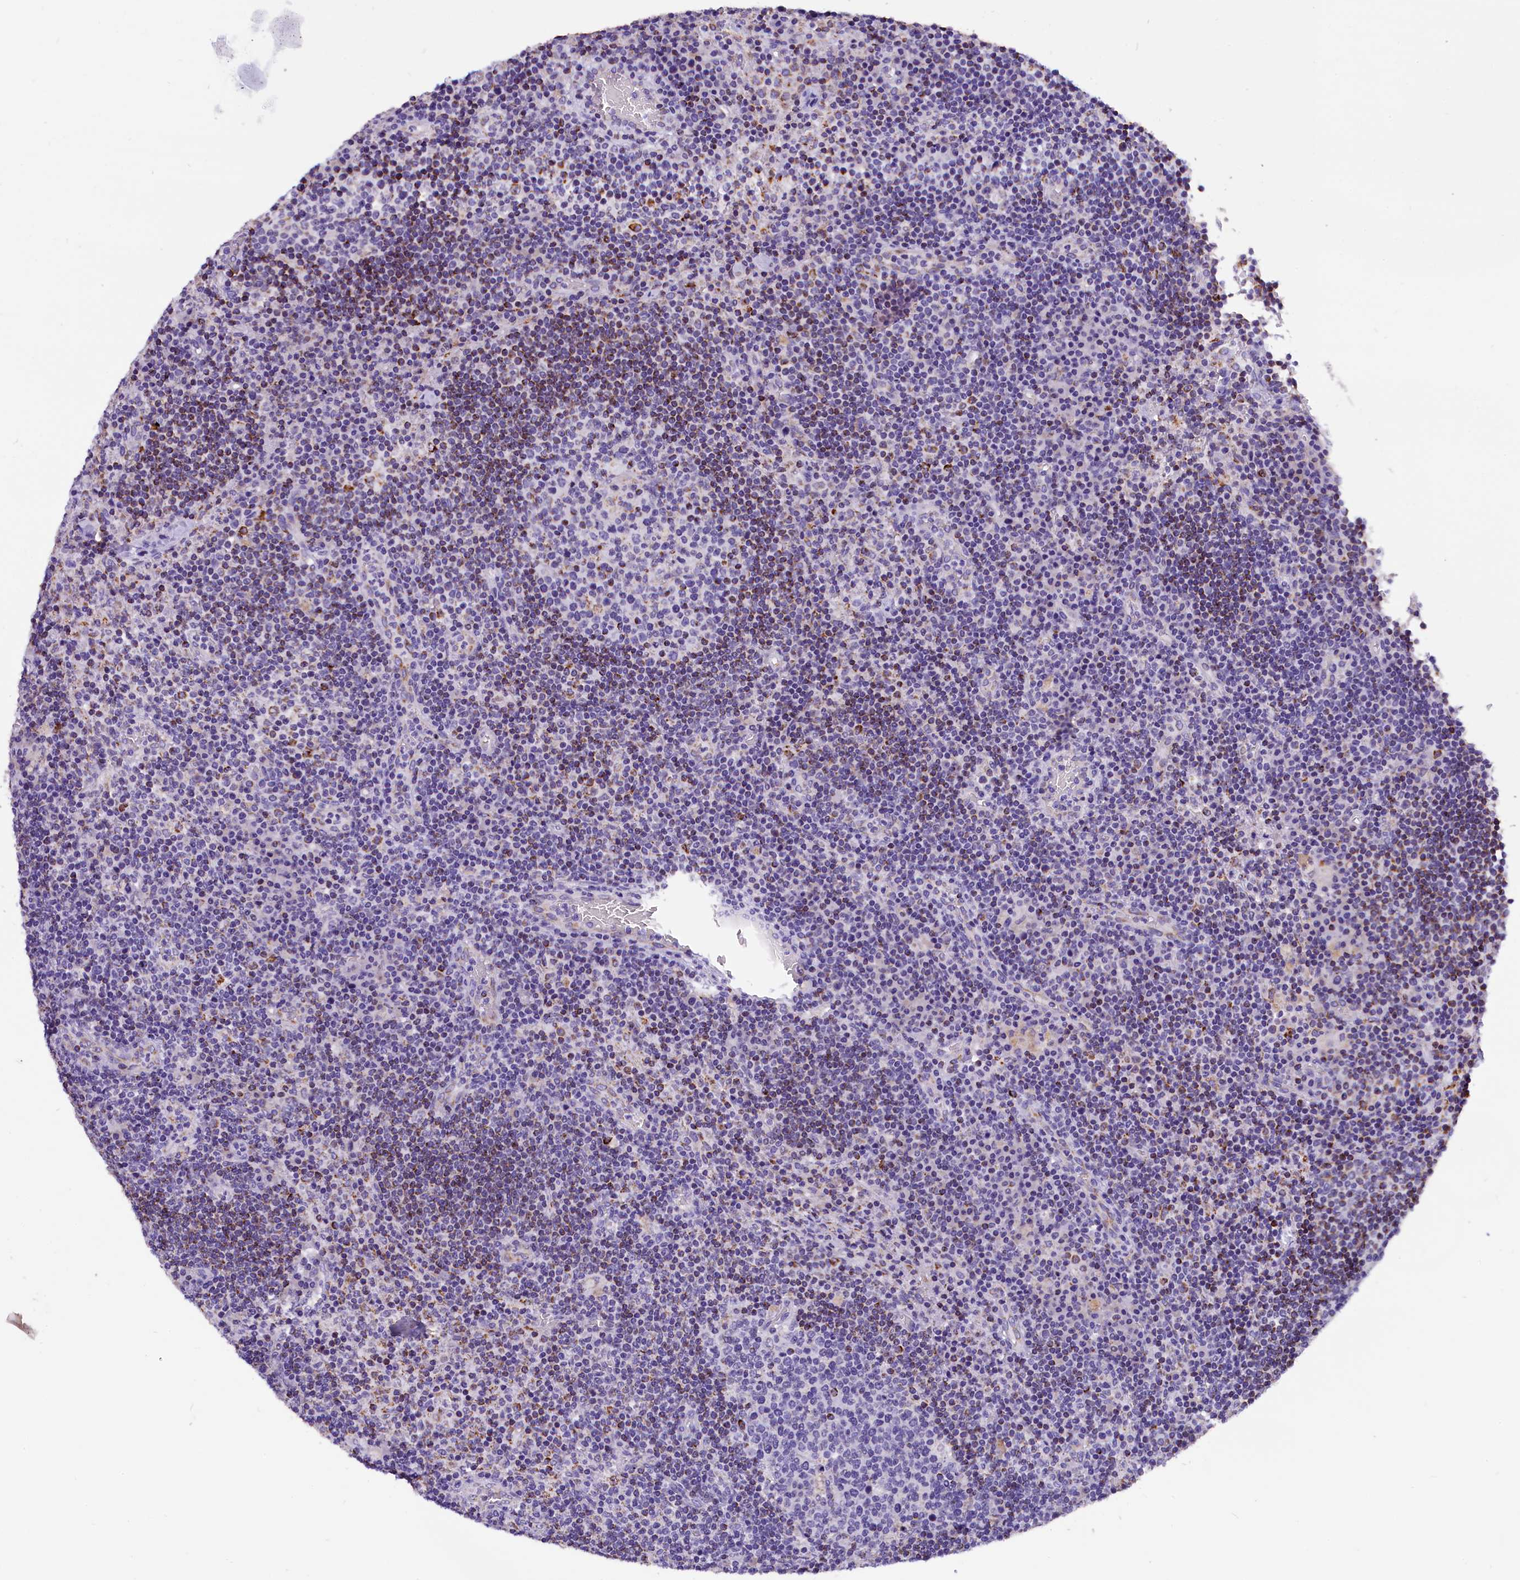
{"staining": {"intensity": "moderate", "quantity": "<25%", "location": "cytoplasmic/membranous"}, "tissue": "lymph node", "cell_type": "Germinal center cells", "image_type": "normal", "snomed": [{"axis": "morphology", "description": "Normal tissue, NOS"}, {"axis": "topography", "description": "Lymph node"}], "caption": "Benign lymph node was stained to show a protein in brown. There is low levels of moderate cytoplasmic/membranous staining in approximately <25% of germinal center cells. (brown staining indicates protein expression, while blue staining denotes nuclei).", "gene": "ABAT", "patient": {"sex": "male", "age": 58}}